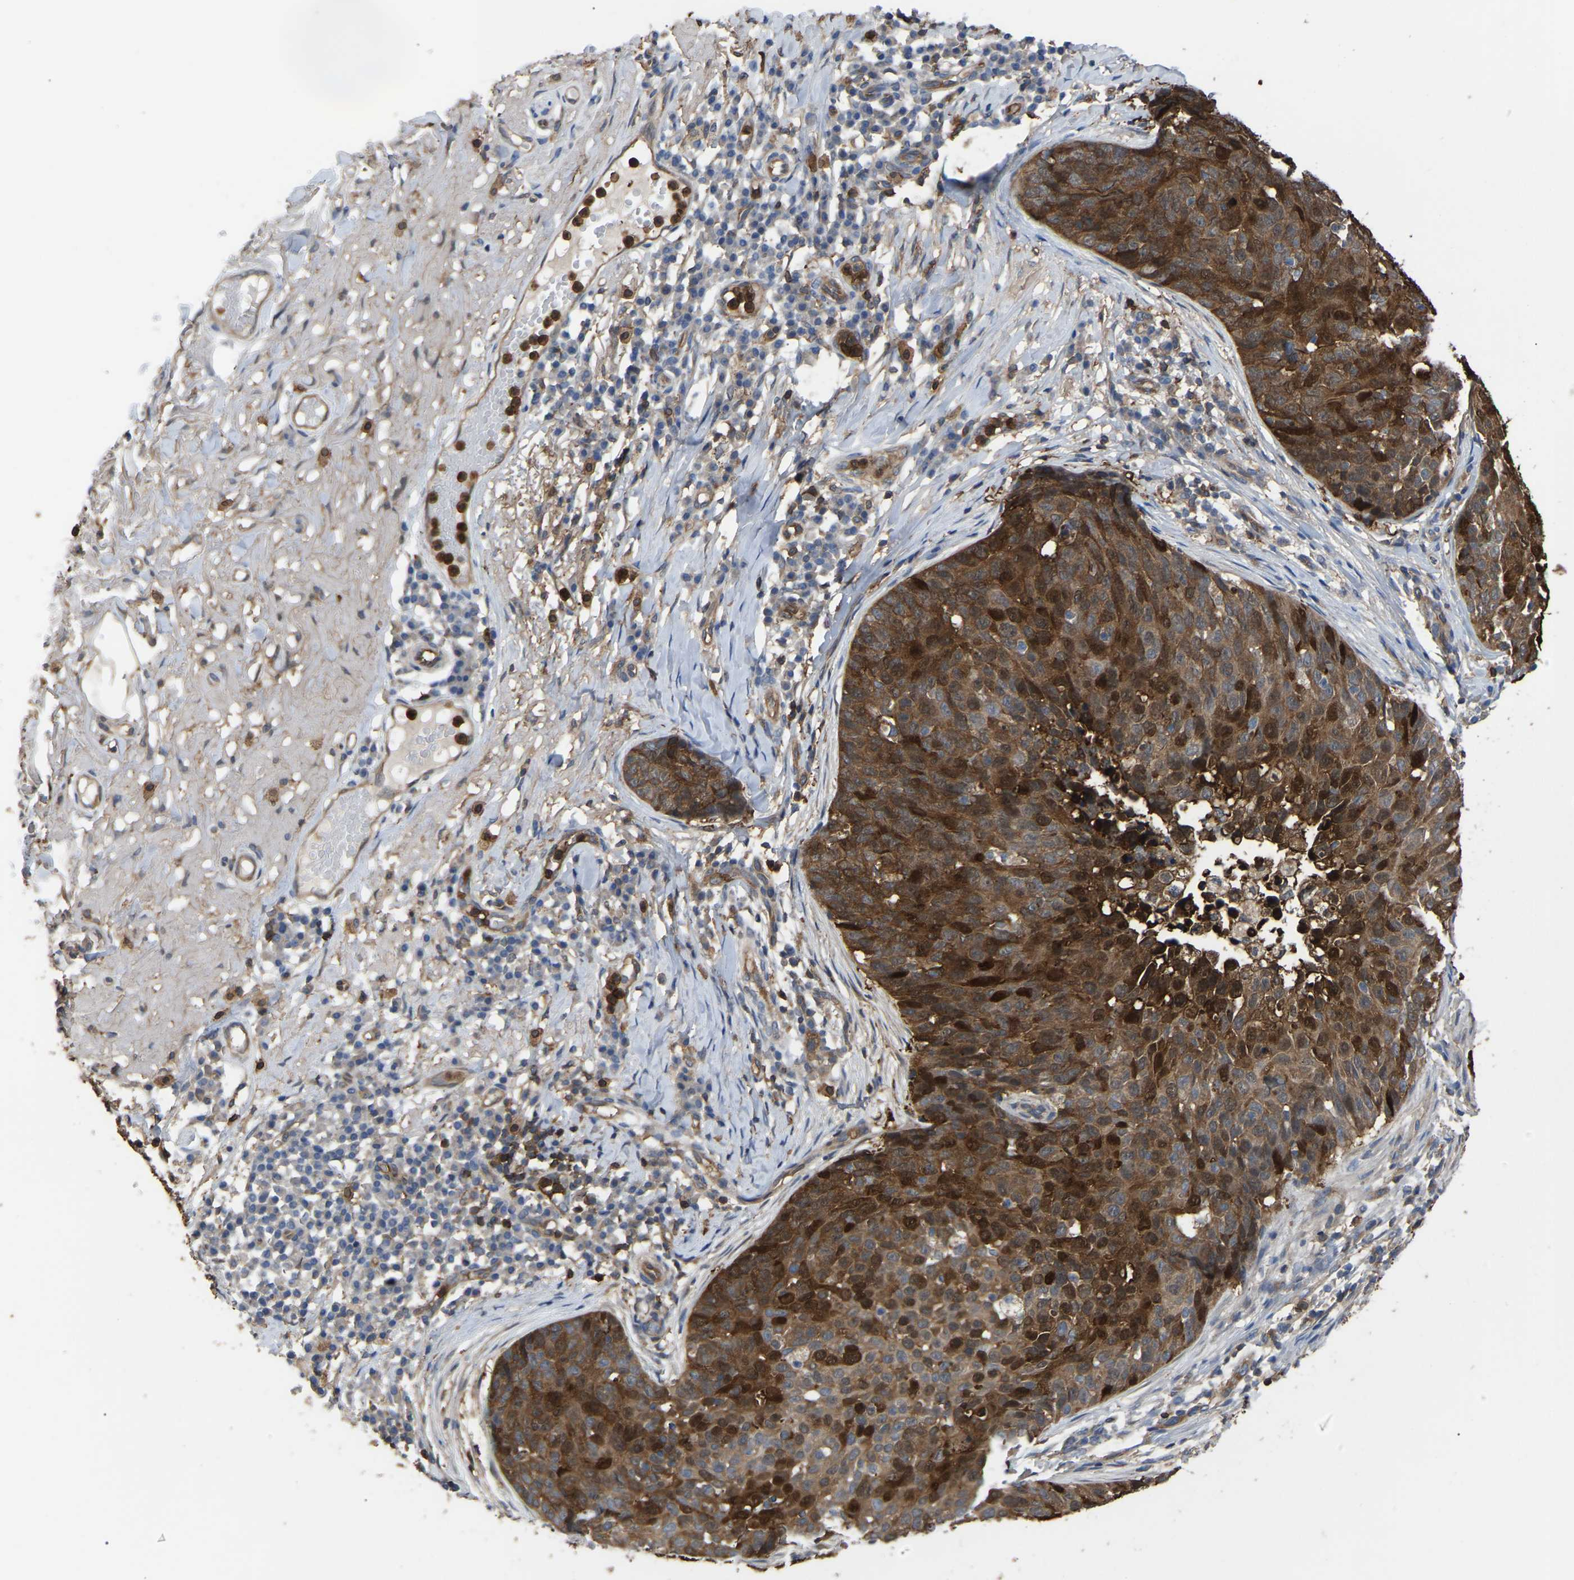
{"staining": {"intensity": "strong", "quantity": ">75%", "location": "cytoplasmic/membranous,nuclear"}, "tissue": "skin cancer", "cell_type": "Tumor cells", "image_type": "cancer", "snomed": [{"axis": "morphology", "description": "Squamous cell carcinoma in situ, NOS"}, {"axis": "morphology", "description": "Squamous cell carcinoma, NOS"}, {"axis": "topography", "description": "Skin"}], "caption": "Brown immunohistochemical staining in skin cancer (squamous cell carcinoma in situ) exhibits strong cytoplasmic/membranous and nuclear expression in about >75% of tumor cells.", "gene": "CIT", "patient": {"sex": "male", "age": 93}}